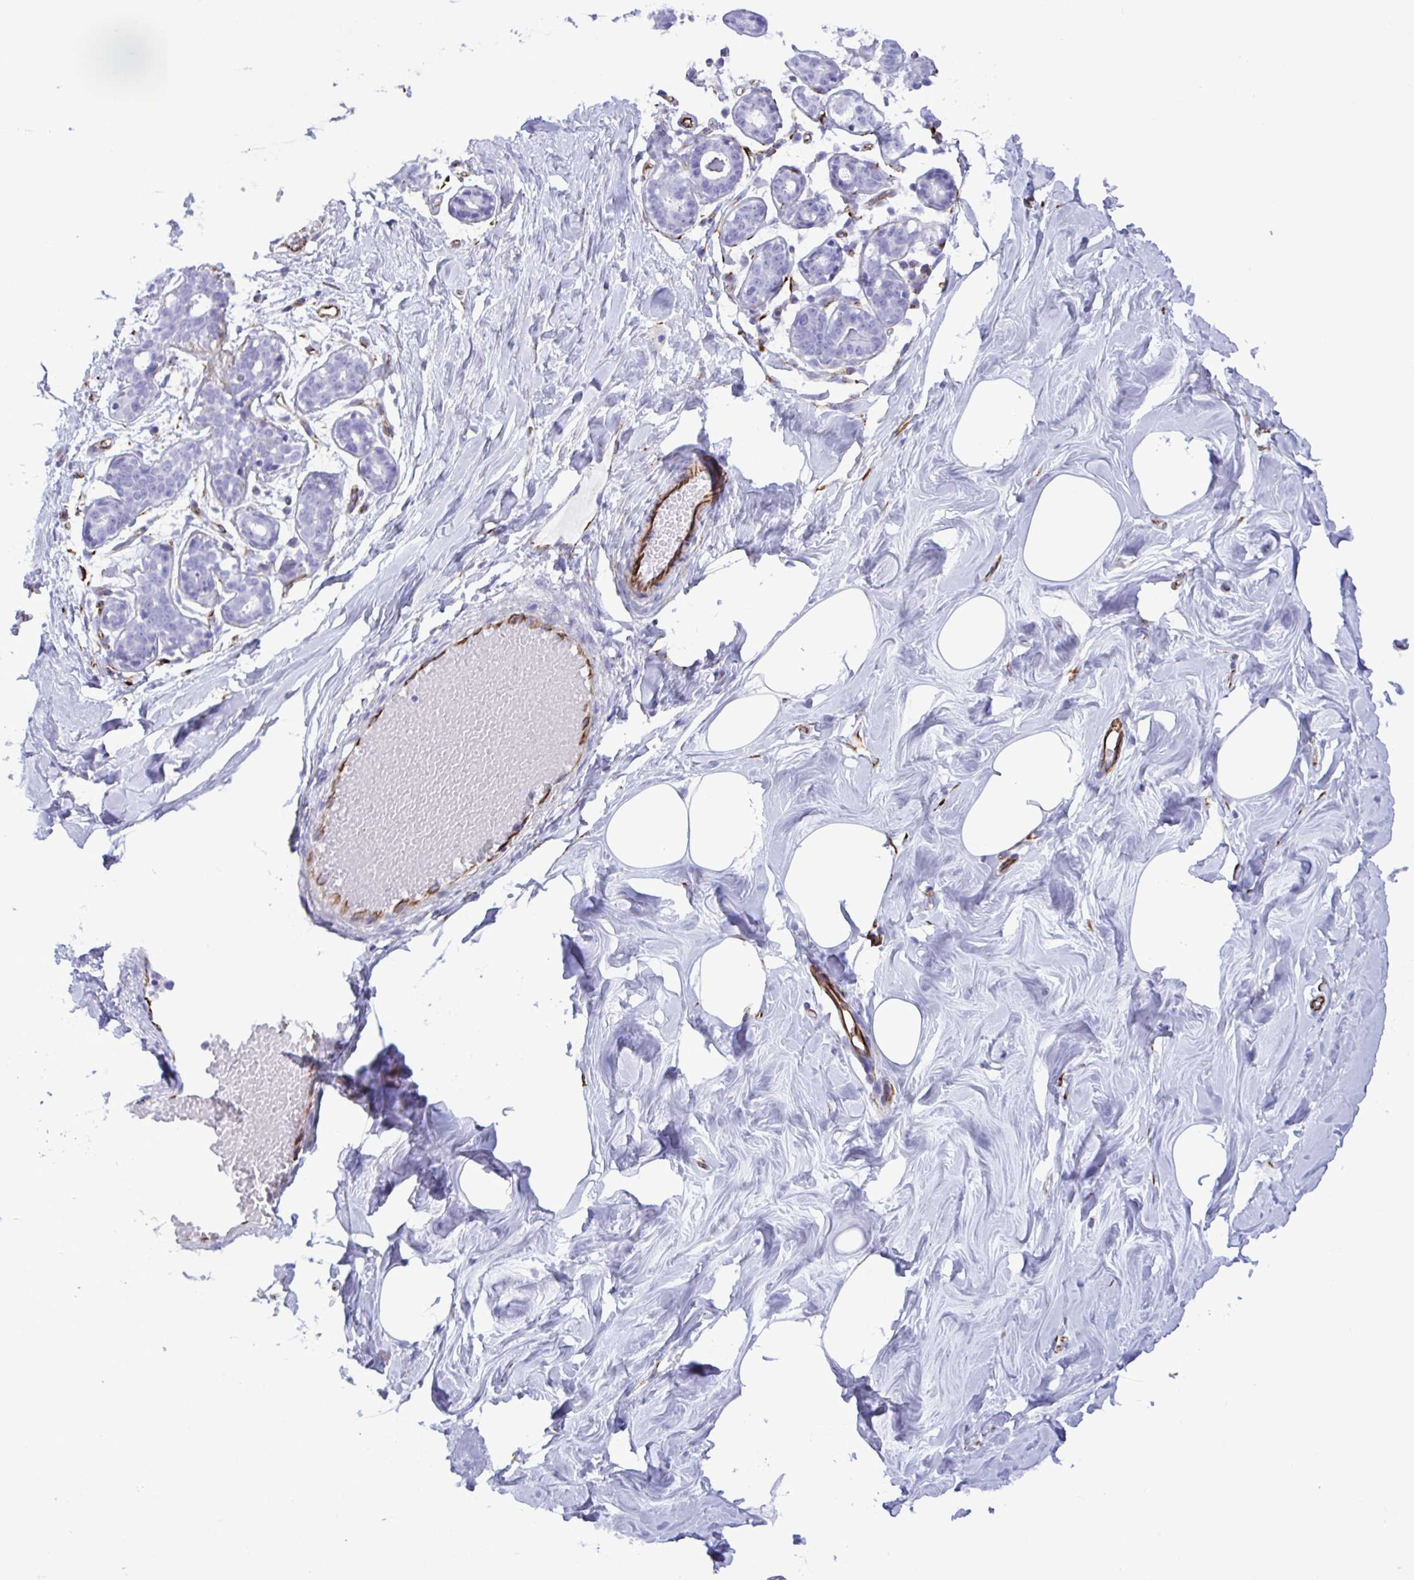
{"staining": {"intensity": "negative", "quantity": "none", "location": "none"}, "tissue": "breast", "cell_type": "Adipocytes", "image_type": "normal", "snomed": [{"axis": "morphology", "description": "Normal tissue, NOS"}, {"axis": "topography", "description": "Breast"}], "caption": "Breast stained for a protein using immunohistochemistry (IHC) shows no expression adipocytes.", "gene": "SMAD5", "patient": {"sex": "female", "age": 27}}